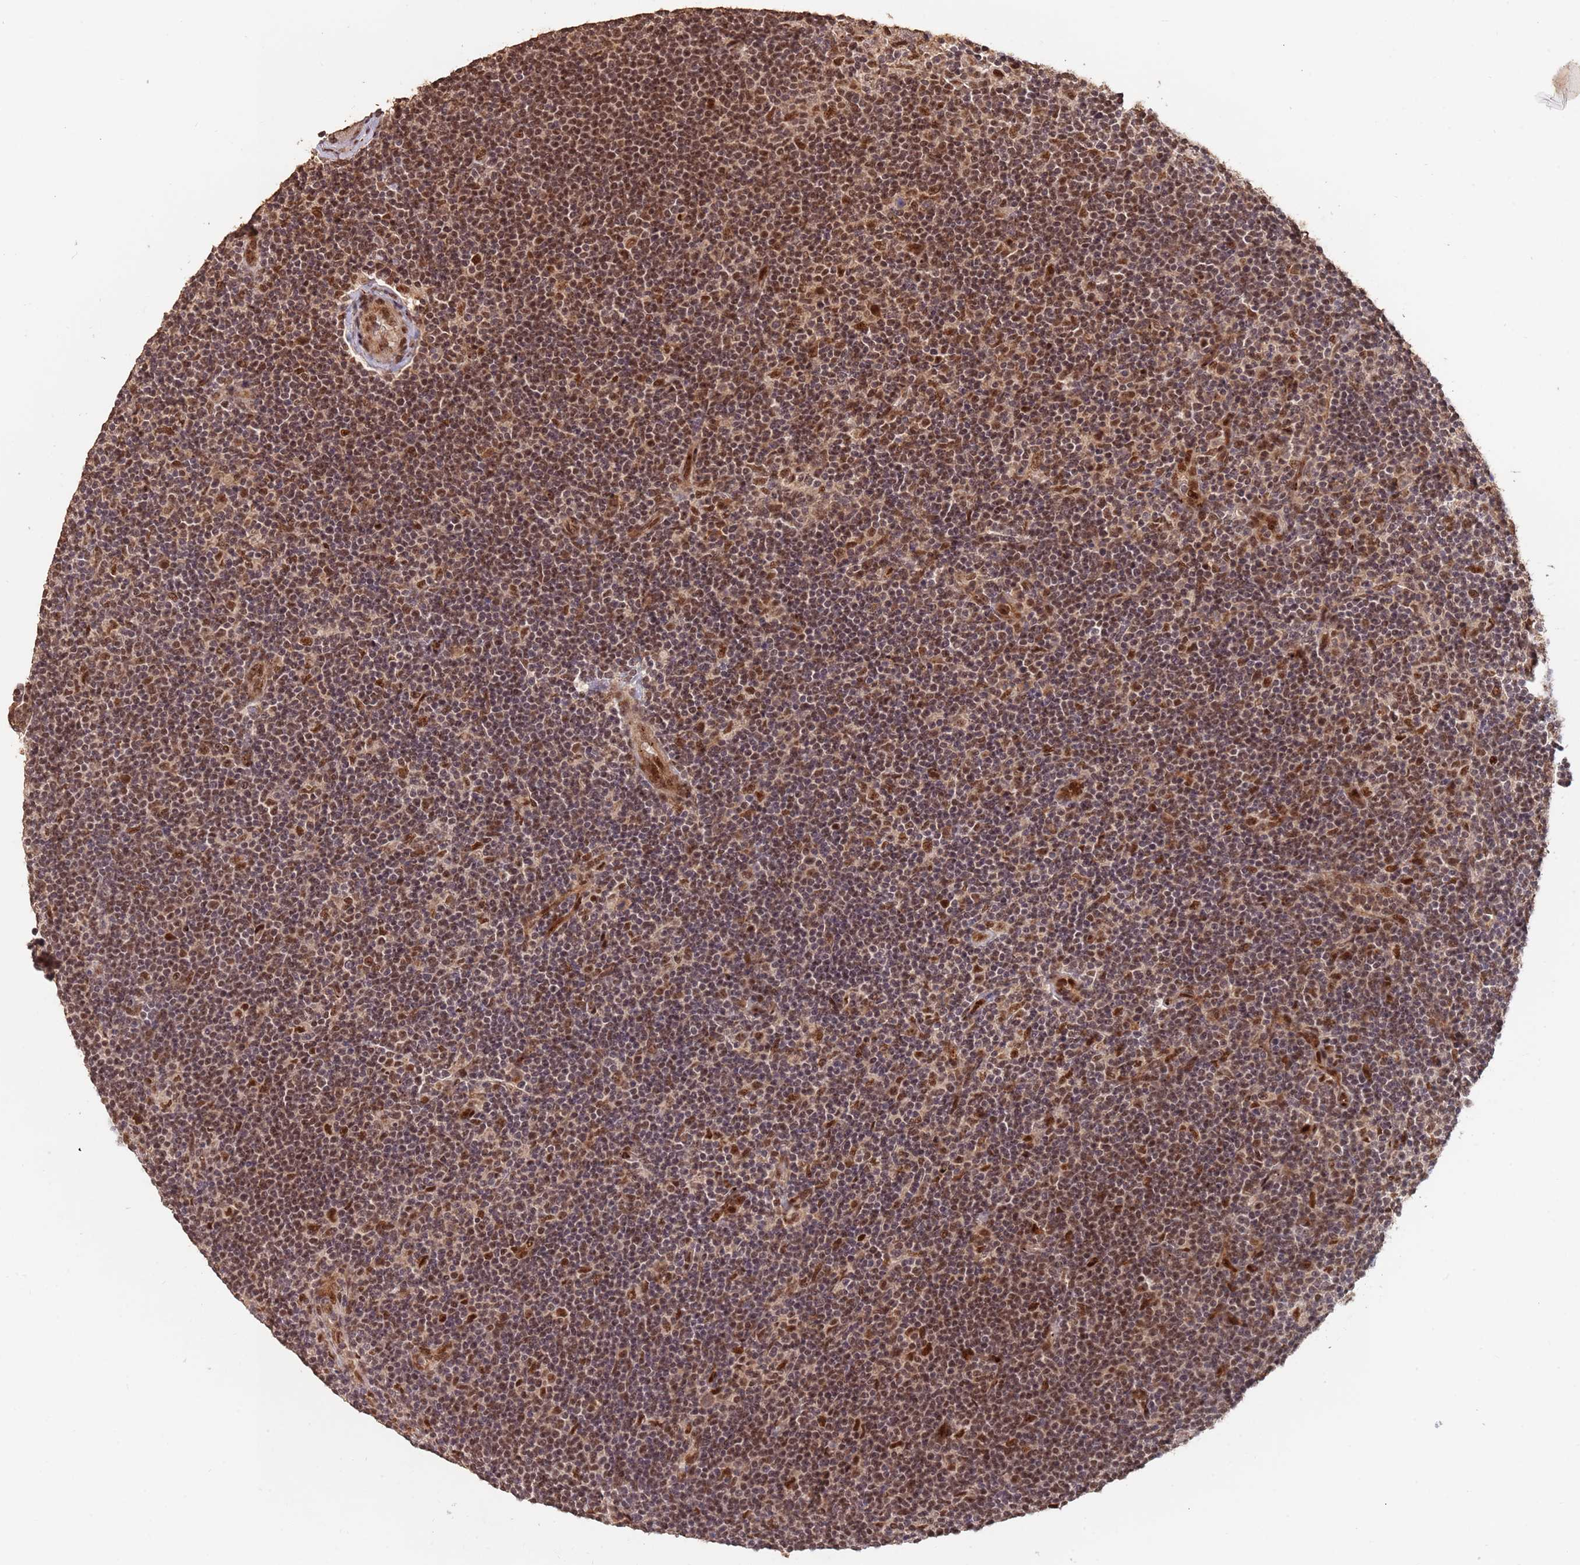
{"staining": {"intensity": "moderate", "quantity": ">75%", "location": "nuclear"}, "tissue": "lymphoma", "cell_type": "Tumor cells", "image_type": "cancer", "snomed": [{"axis": "morphology", "description": "Hodgkin's disease, NOS"}, {"axis": "topography", "description": "Lymph node"}], "caption": "Immunohistochemistry (IHC) image of neoplastic tissue: human Hodgkin's disease stained using immunohistochemistry (IHC) demonstrates medium levels of moderate protein expression localized specifically in the nuclear of tumor cells, appearing as a nuclear brown color.", "gene": "RFXANK", "patient": {"sex": "female", "age": 57}}